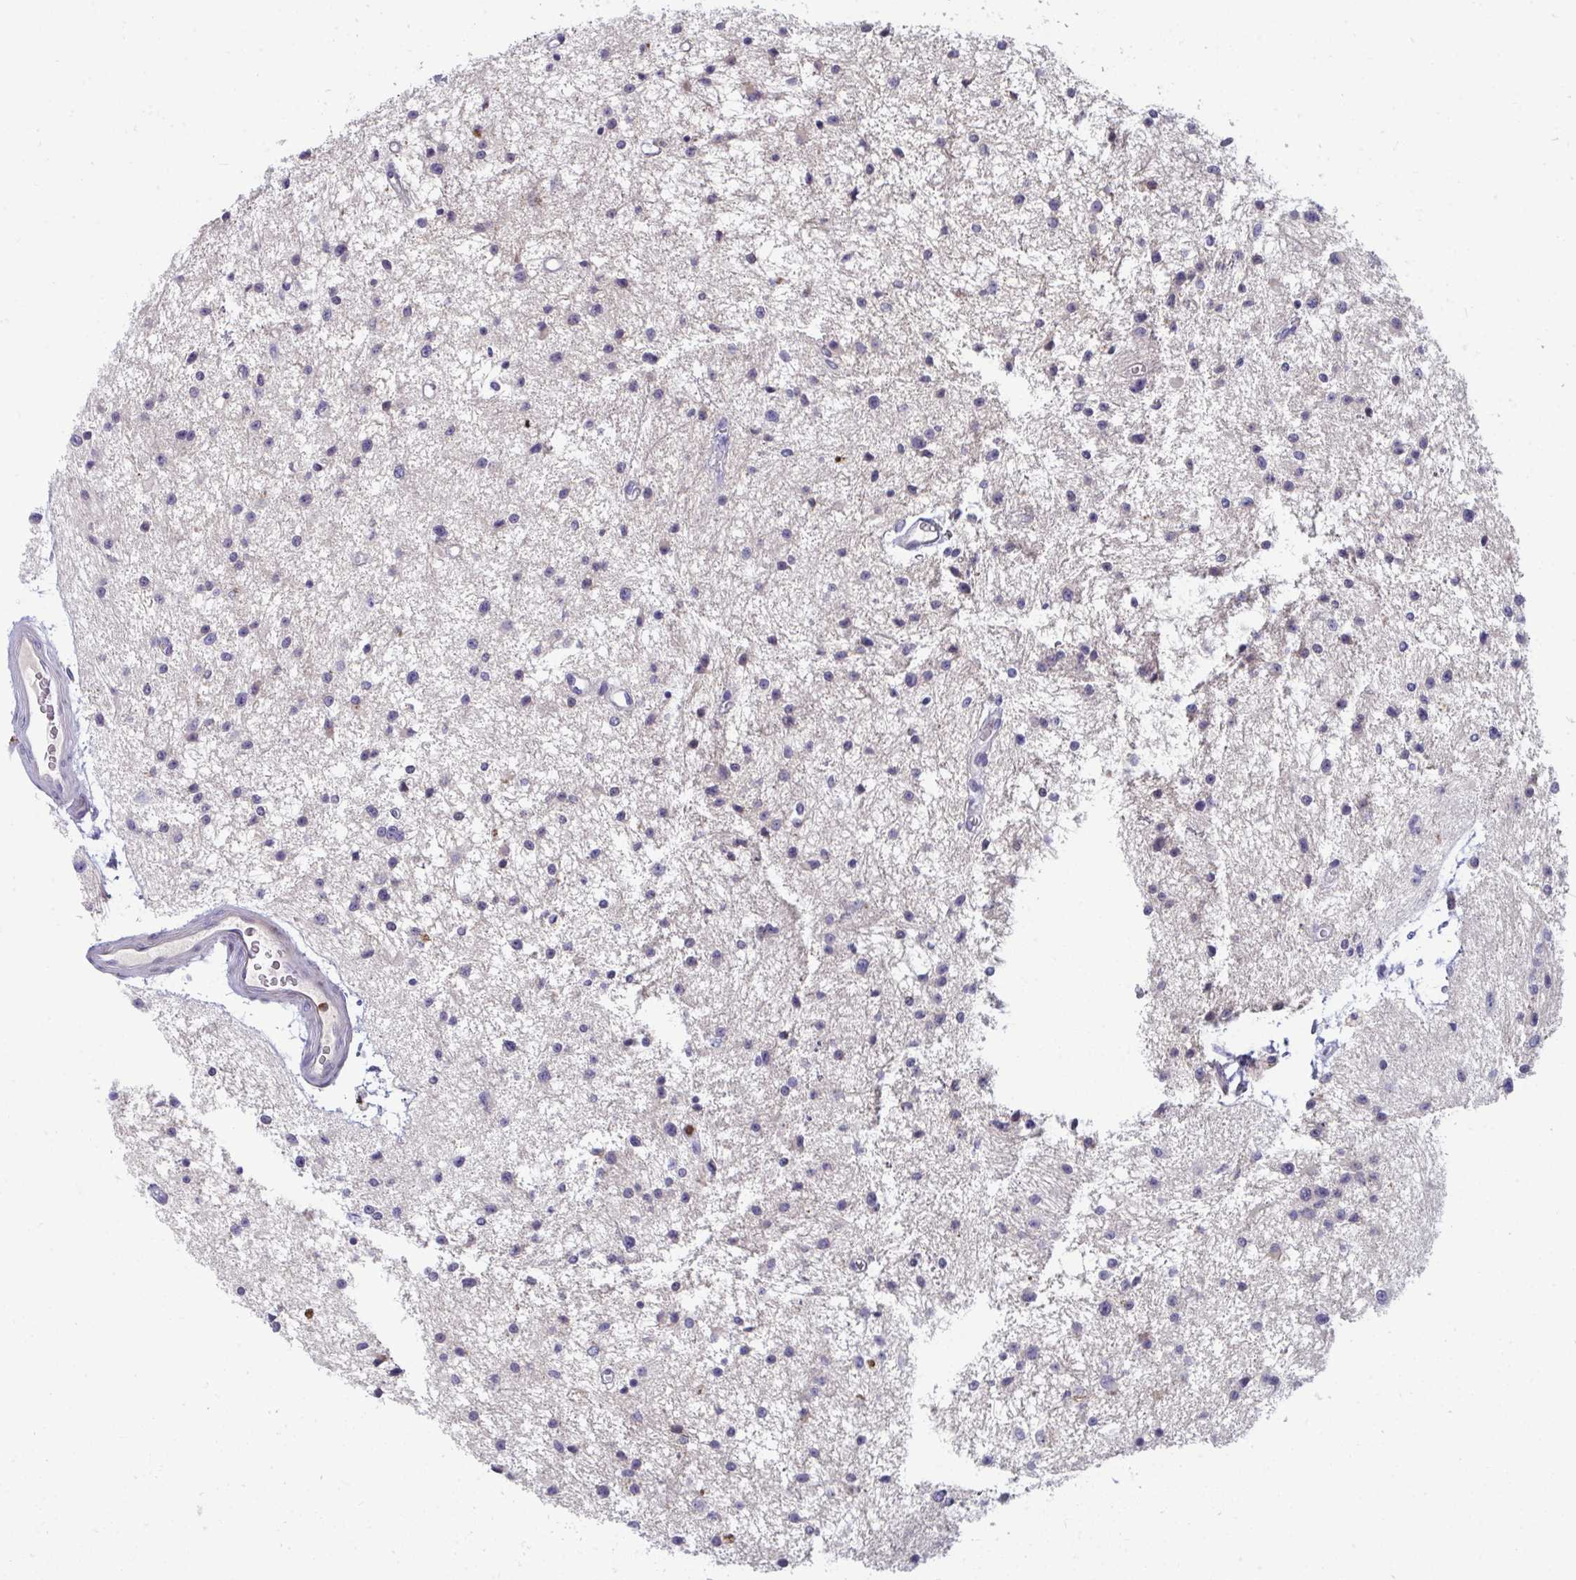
{"staining": {"intensity": "negative", "quantity": "none", "location": "none"}, "tissue": "glioma", "cell_type": "Tumor cells", "image_type": "cancer", "snomed": [{"axis": "morphology", "description": "Glioma, malignant, Low grade"}, {"axis": "topography", "description": "Brain"}], "caption": "The image demonstrates no staining of tumor cells in low-grade glioma (malignant).", "gene": "AOC2", "patient": {"sex": "male", "age": 43}}